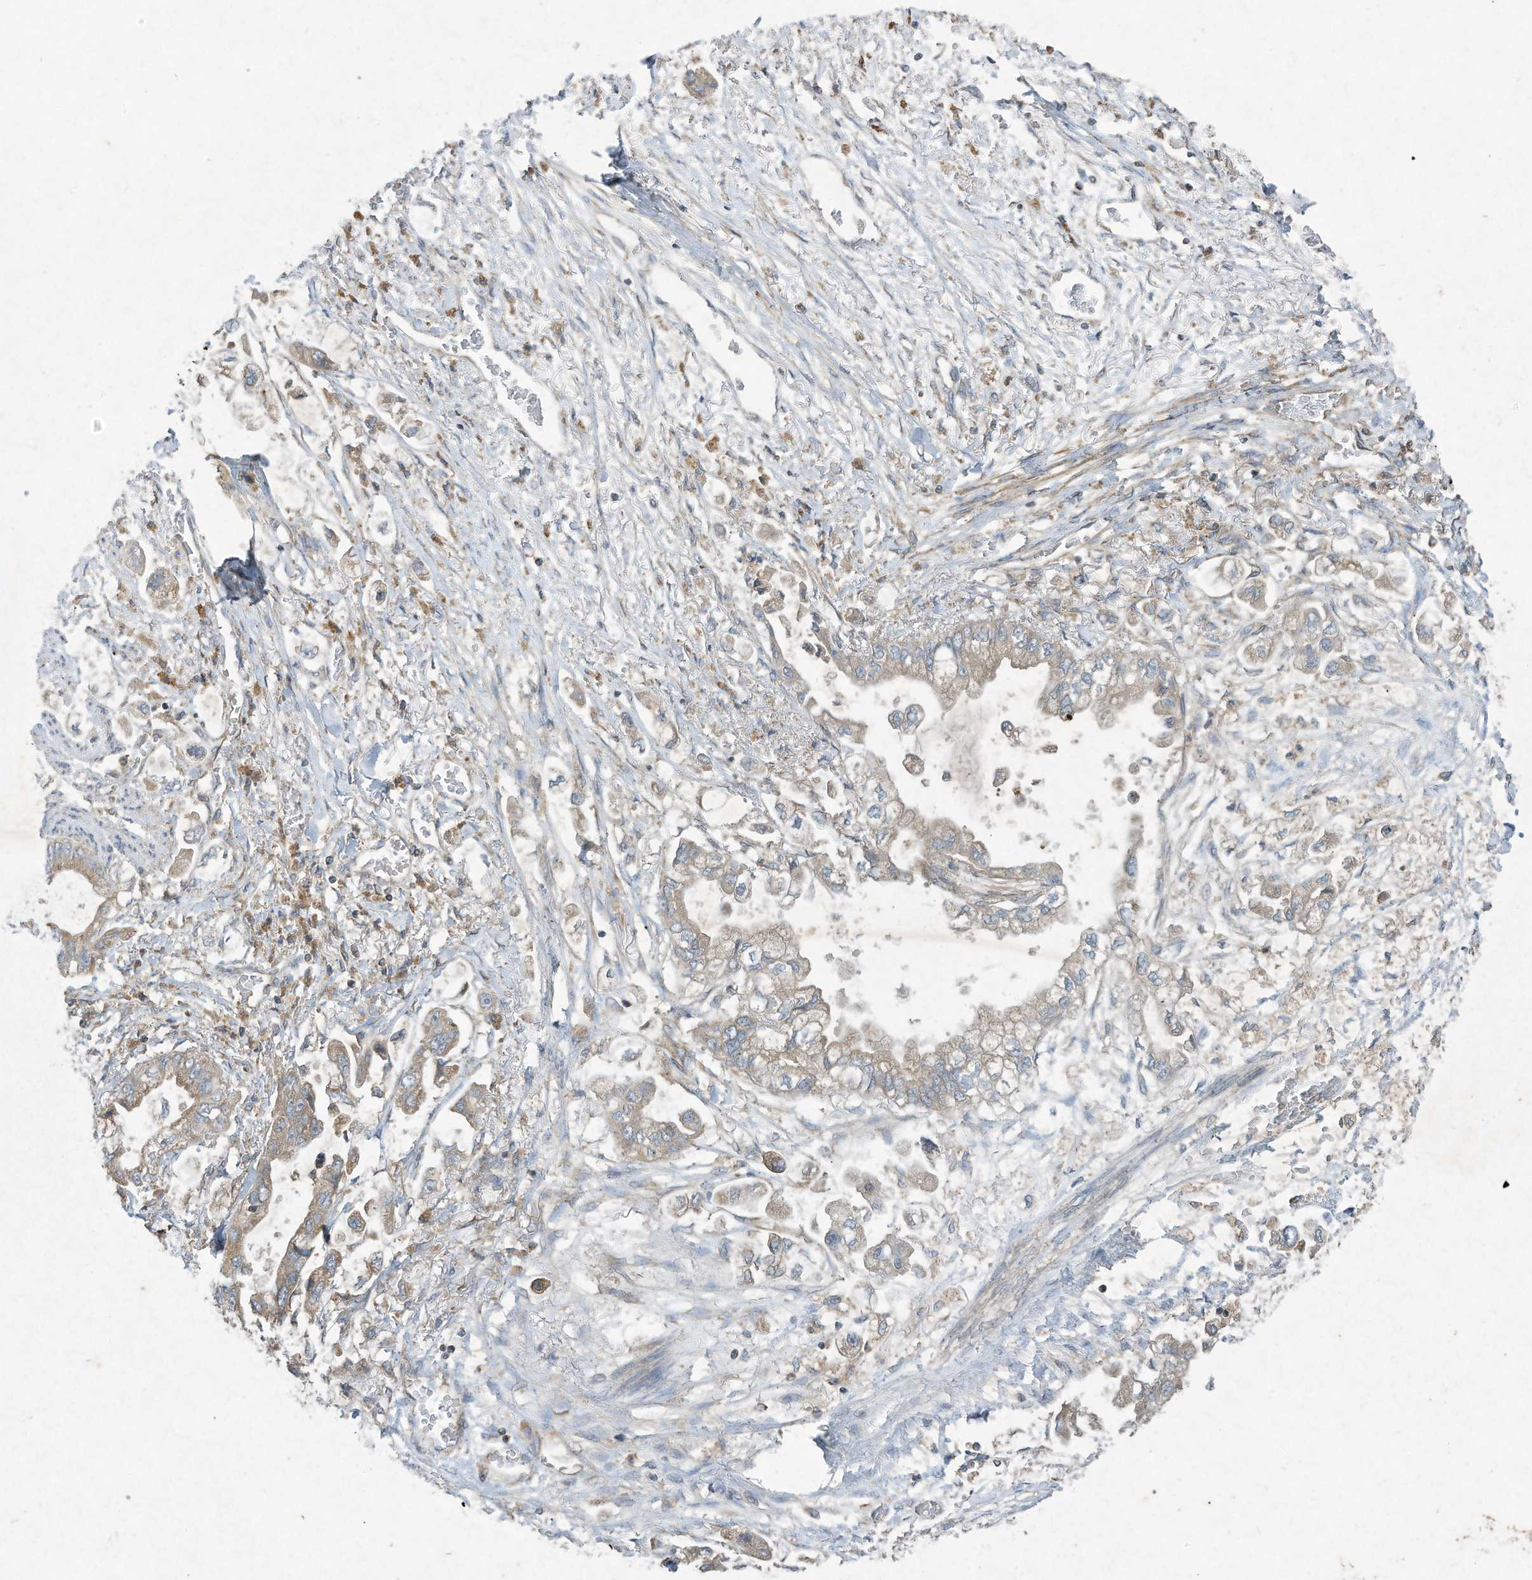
{"staining": {"intensity": "weak", "quantity": "25%-75%", "location": "cytoplasmic/membranous"}, "tissue": "stomach cancer", "cell_type": "Tumor cells", "image_type": "cancer", "snomed": [{"axis": "morphology", "description": "Adenocarcinoma, NOS"}, {"axis": "topography", "description": "Stomach"}], "caption": "Stomach cancer stained for a protein reveals weak cytoplasmic/membranous positivity in tumor cells. Nuclei are stained in blue.", "gene": "SYNJ2", "patient": {"sex": "male", "age": 62}}